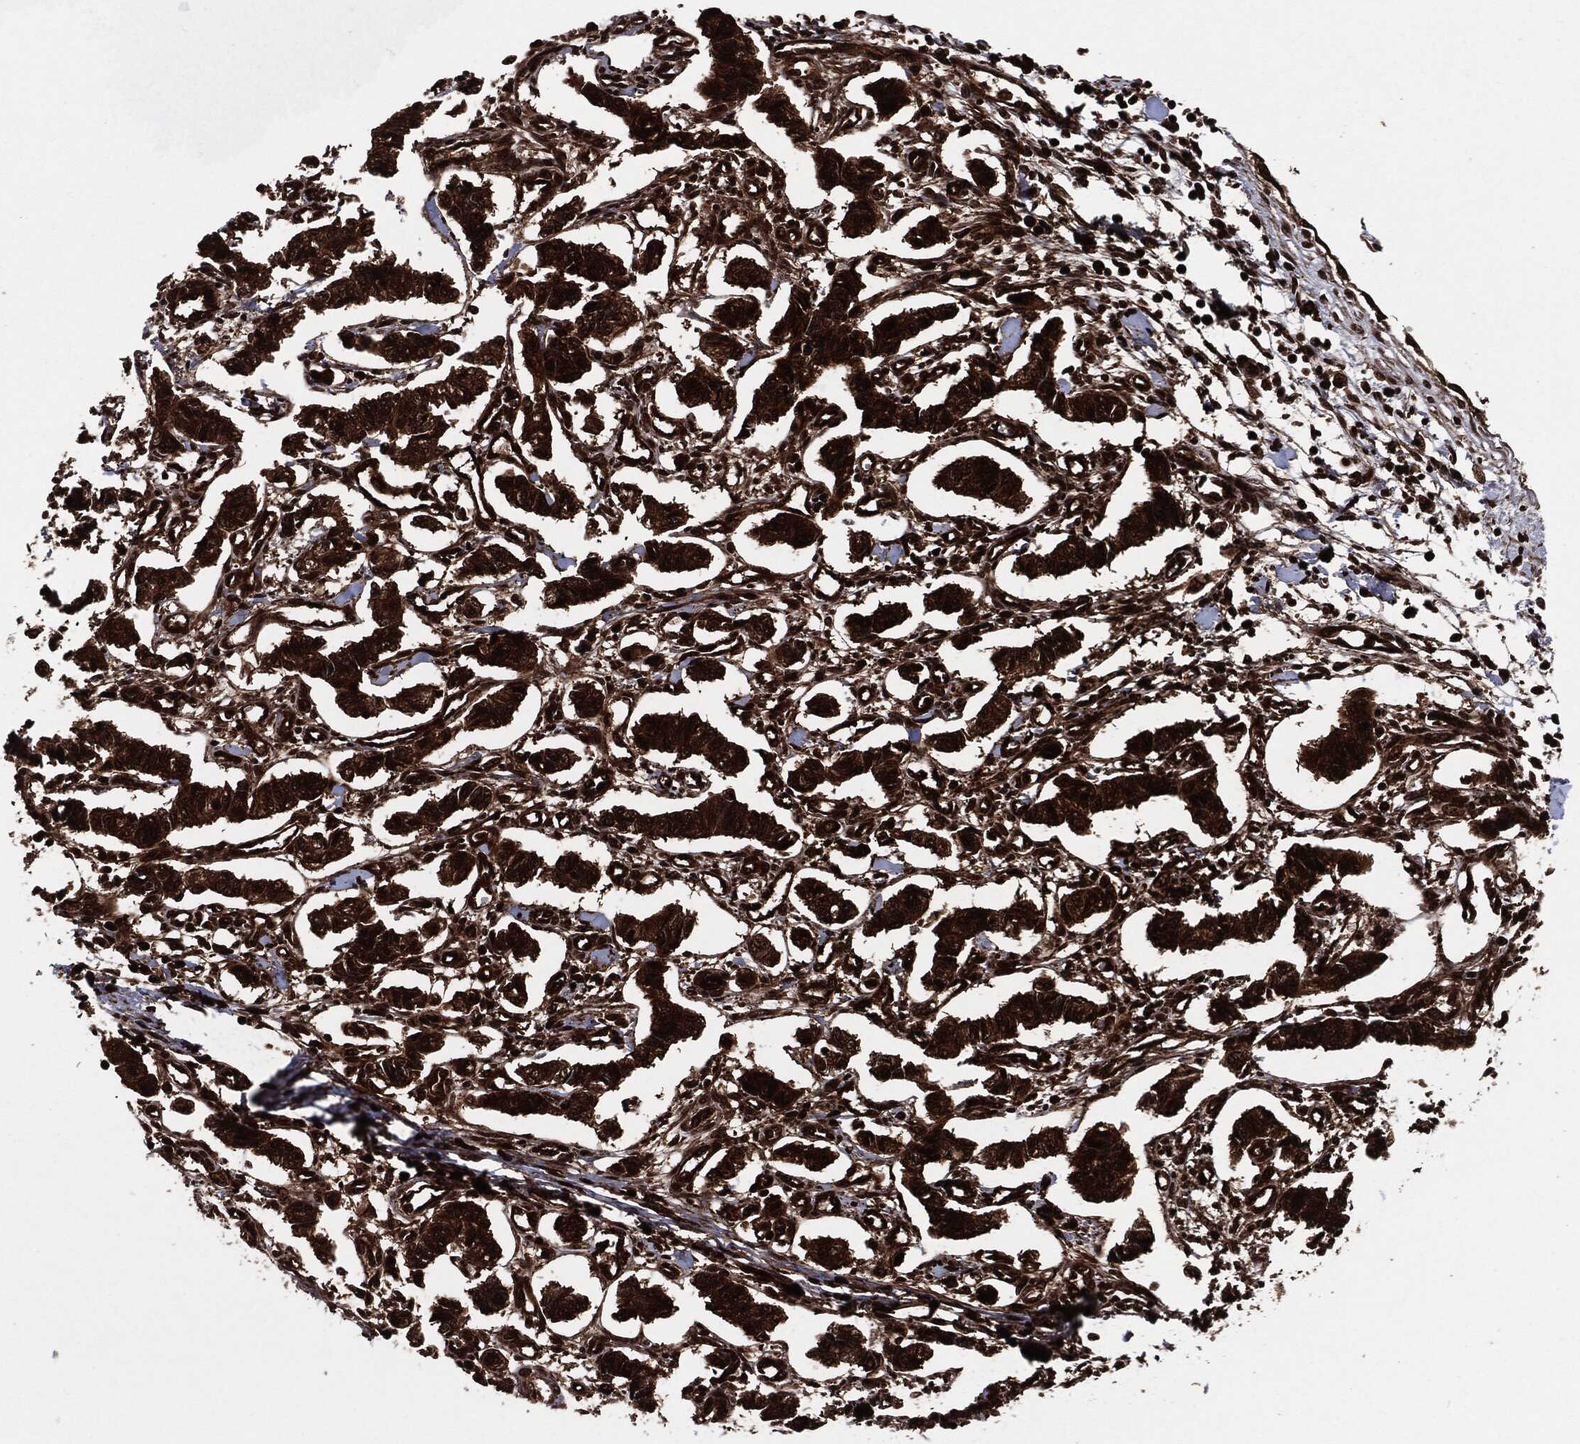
{"staining": {"intensity": "strong", "quantity": ">75%", "location": "cytoplasmic/membranous"}, "tissue": "carcinoid", "cell_type": "Tumor cells", "image_type": "cancer", "snomed": [{"axis": "morphology", "description": "Carcinoid, malignant, NOS"}, {"axis": "topography", "description": "Kidney"}], "caption": "Carcinoid tissue displays strong cytoplasmic/membranous expression in approximately >75% of tumor cells", "gene": "YWHAB", "patient": {"sex": "female", "age": 41}}